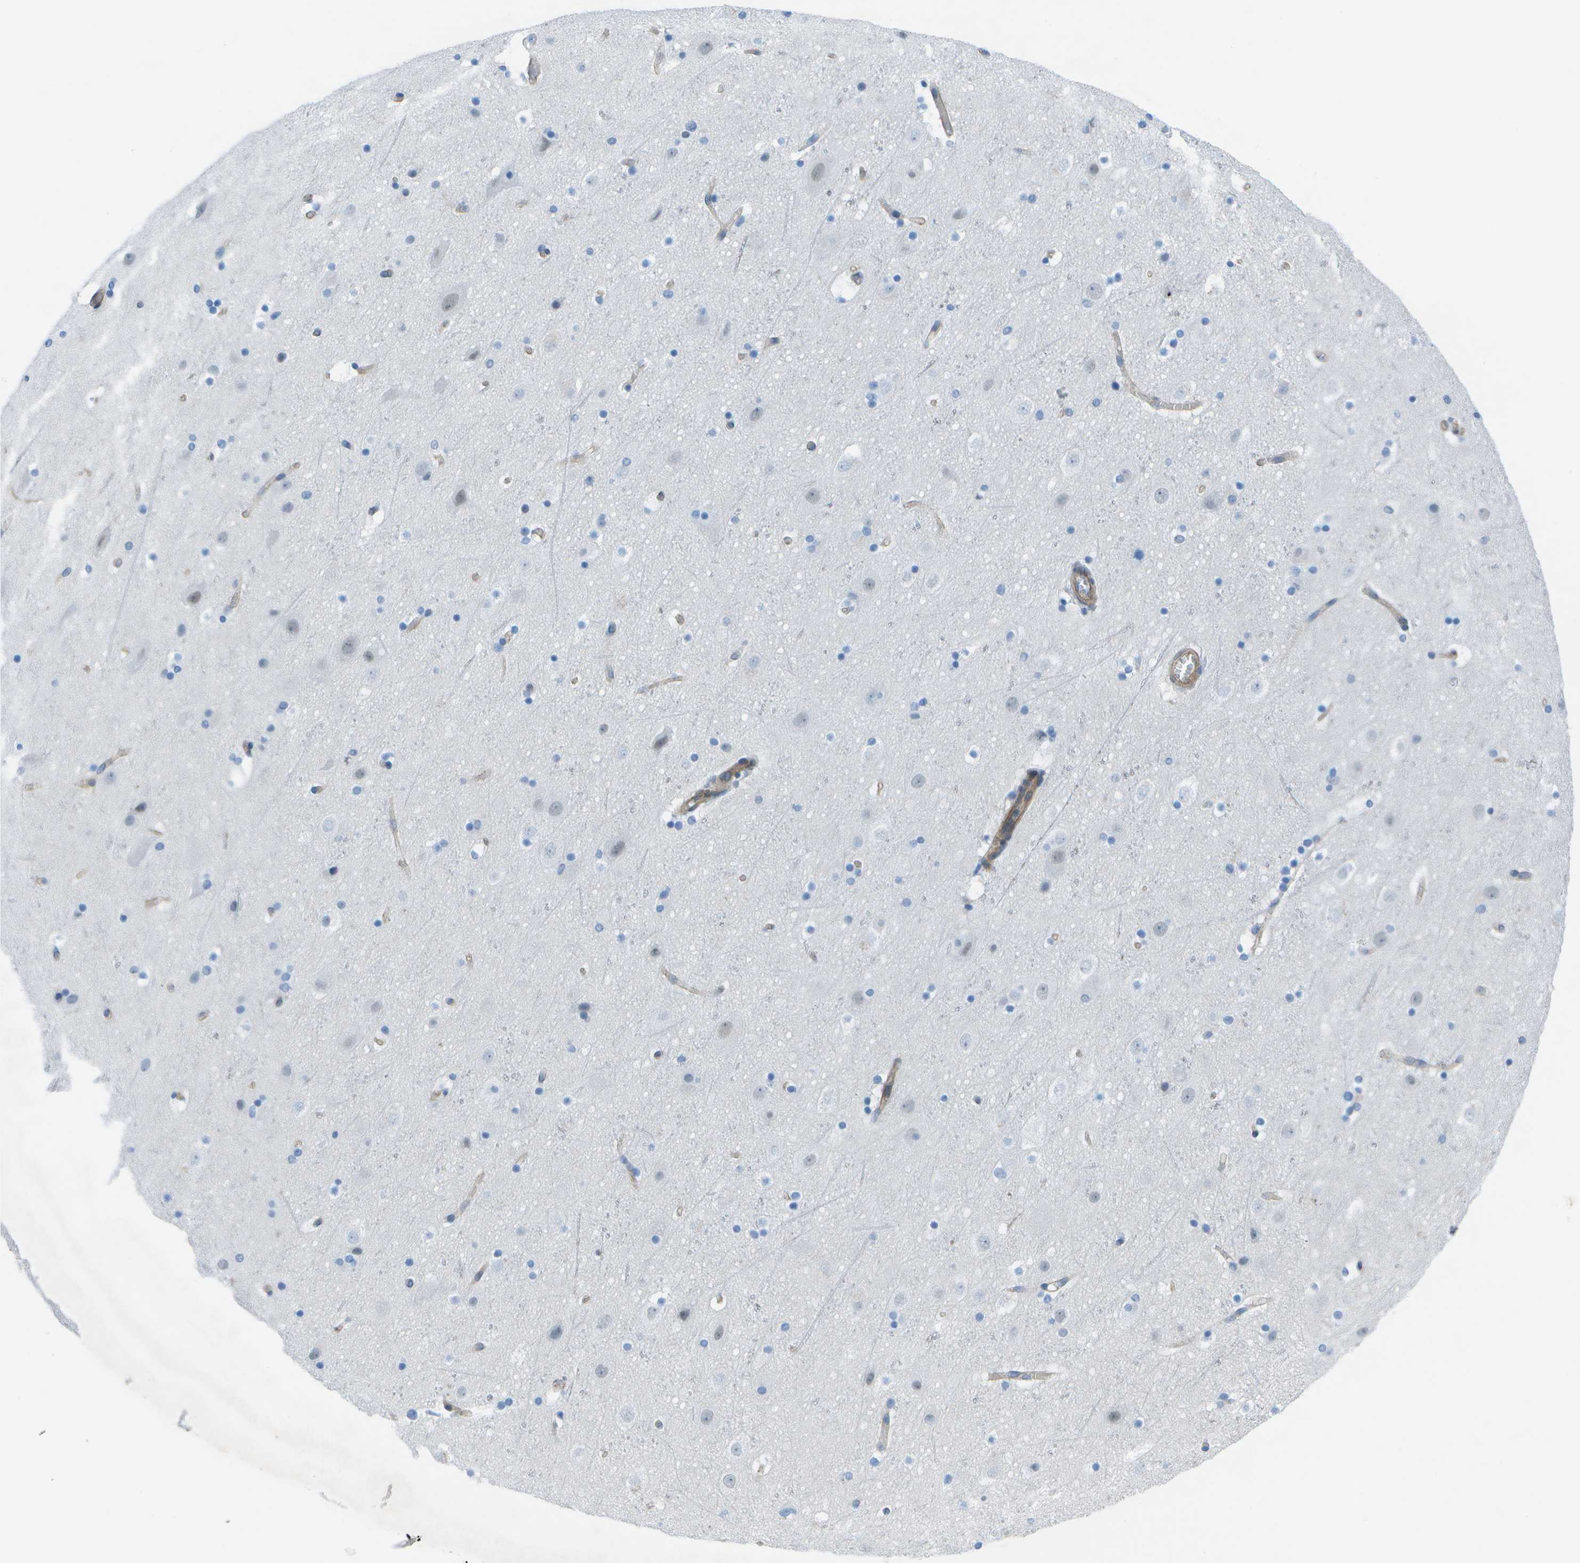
{"staining": {"intensity": "moderate", "quantity": "25%-75%", "location": "cytoplasmic/membranous"}, "tissue": "cerebral cortex", "cell_type": "Endothelial cells", "image_type": "normal", "snomed": [{"axis": "morphology", "description": "Normal tissue, NOS"}, {"axis": "topography", "description": "Cerebral cortex"}], "caption": "Protein staining by immunohistochemistry exhibits moderate cytoplasmic/membranous staining in approximately 25%-75% of endothelial cells in unremarkable cerebral cortex. The staining was performed using DAB to visualize the protein expression in brown, while the nuclei were stained in blue with hematoxylin (Magnification: 20x).", "gene": "SORBS3", "patient": {"sex": "male", "age": 45}}